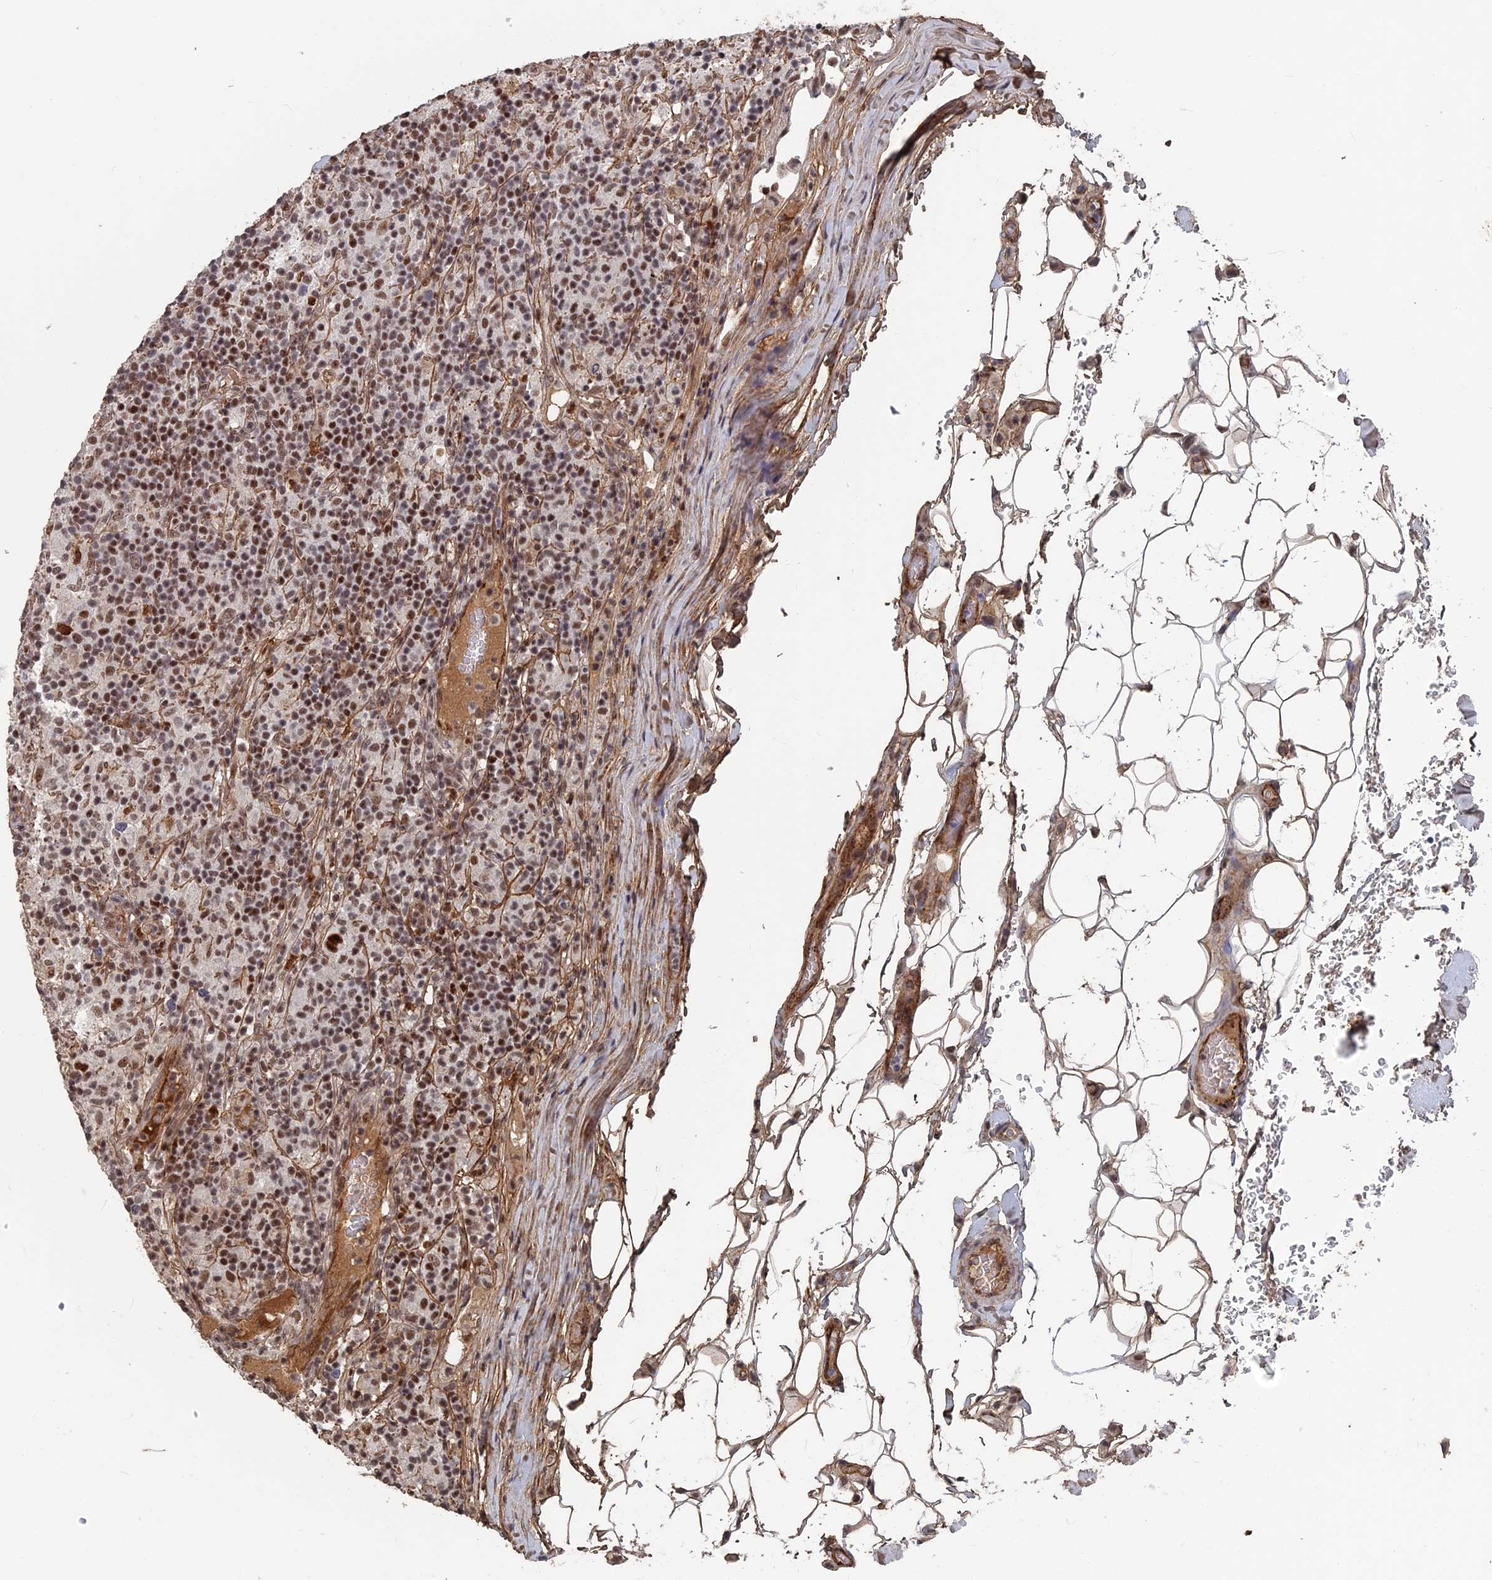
{"staining": {"intensity": "strong", "quantity": ">75%", "location": "nuclear"}, "tissue": "lymphoma", "cell_type": "Tumor cells", "image_type": "cancer", "snomed": [{"axis": "morphology", "description": "Hodgkin's disease, NOS"}, {"axis": "topography", "description": "Lymph node"}], "caption": "An image of human Hodgkin's disease stained for a protein demonstrates strong nuclear brown staining in tumor cells. The staining was performed using DAB, with brown indicating positive protein expression. Nuclei are stained blue with hematoxylin.", "gene": "SH3D21", "patient": {"sex": "male", "age": 70}}